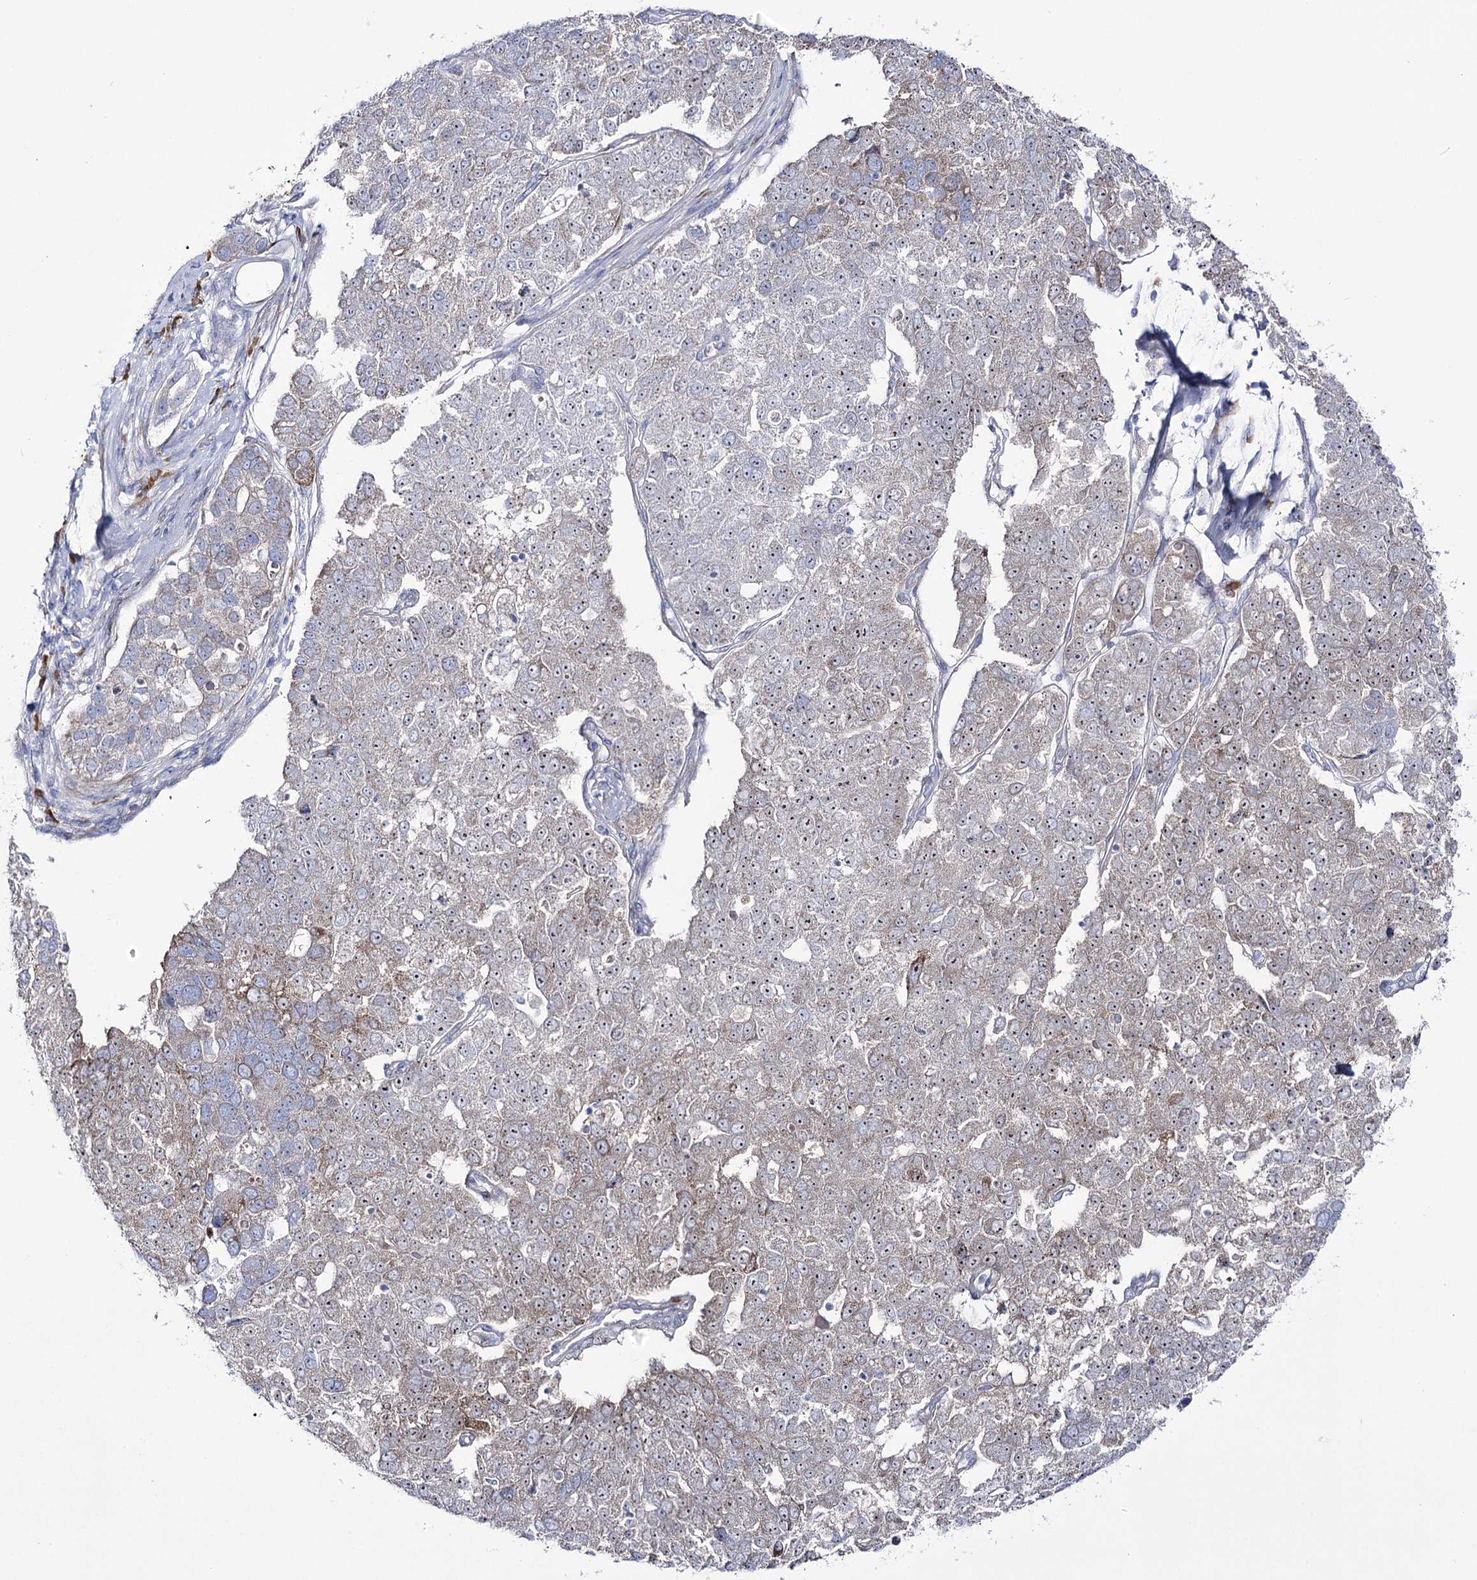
{"staining": {"intensity": "weak", "quantity": "<25%", "location": "cytoplasmic/membranous"}, "tissue": "pancreatic cancer", "cell_type": "Tumor cells", "image_type": "cancer", "snomed": [{"axis": "morphology", "description": "Adenocarcinoma, NOS"}, {"axis": "topography", "description": "Pancreas"}], "caption": "Immunohistochemistry micrograph of neoplastic tissue: adenocarcinoma (pancreatic) stained with DAB (3,3'-diaminobenzidine) exhibits no significant protein expression in tumor cells. The staining was performed using DAB (3,3'-diaminobenzidine) to visualize the protein expression in brown, while the nuclei were stained in blue with hematoxylin (Magnification: 20x).", "gene": "METTL5", "patient": {"sex": "female", "age": 61}}